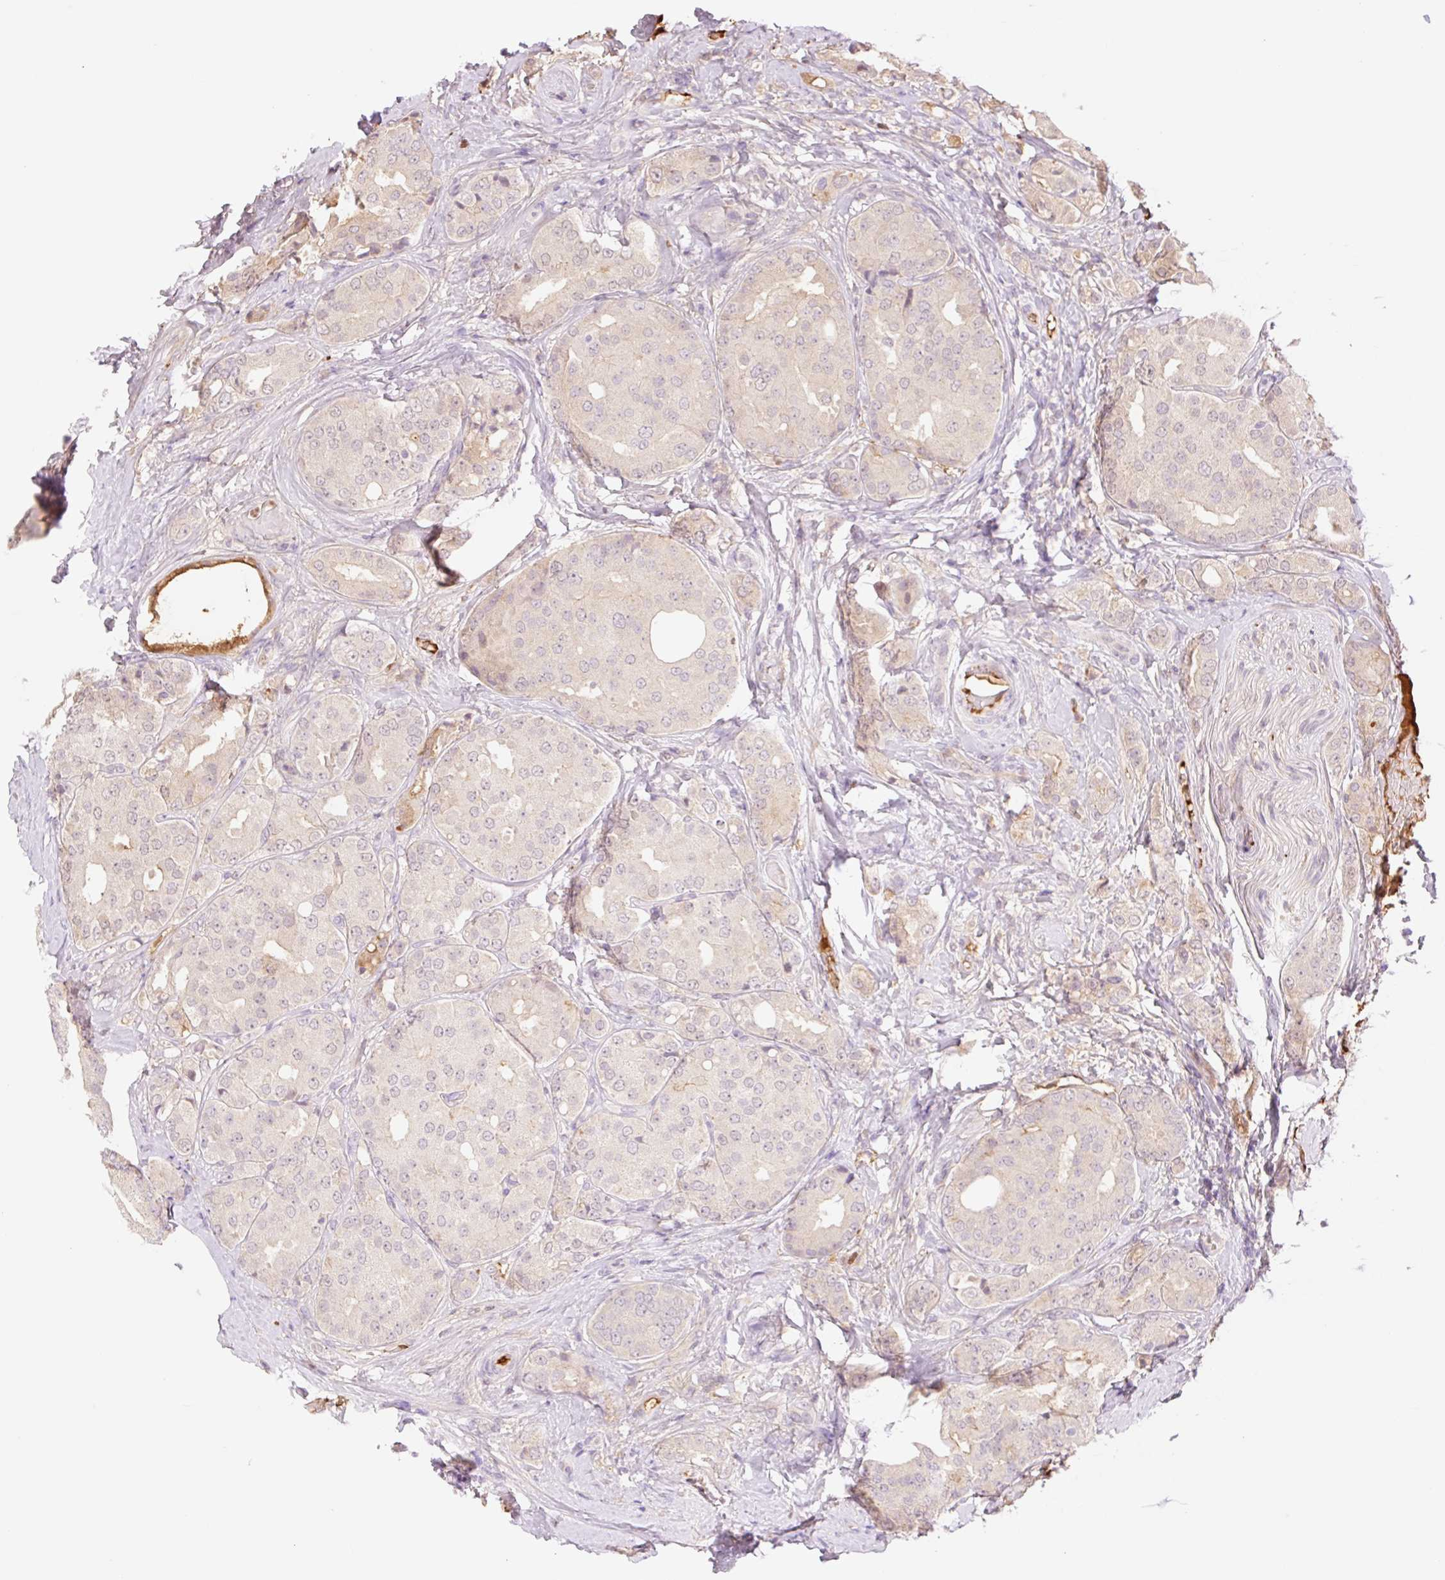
{"staining": {"intensity": "negative", "quantity": "none", "location": "none"}, "tissue": "prostate cancer", "cell_type": "Tumor cells", "image_type": "cancer", "snomed": [{"axis": "morphology", "description": "Adenocarcinoma, High grade"}, {"axis": "topography", "description": "Prostate"}], "caption": "The histopathology image demonstrates no significant positivity in tumor cells of prostate high-grade adenocarcinoma.", "gene": "HEBP1", "patient": {"sex": "male", "age": 63}}